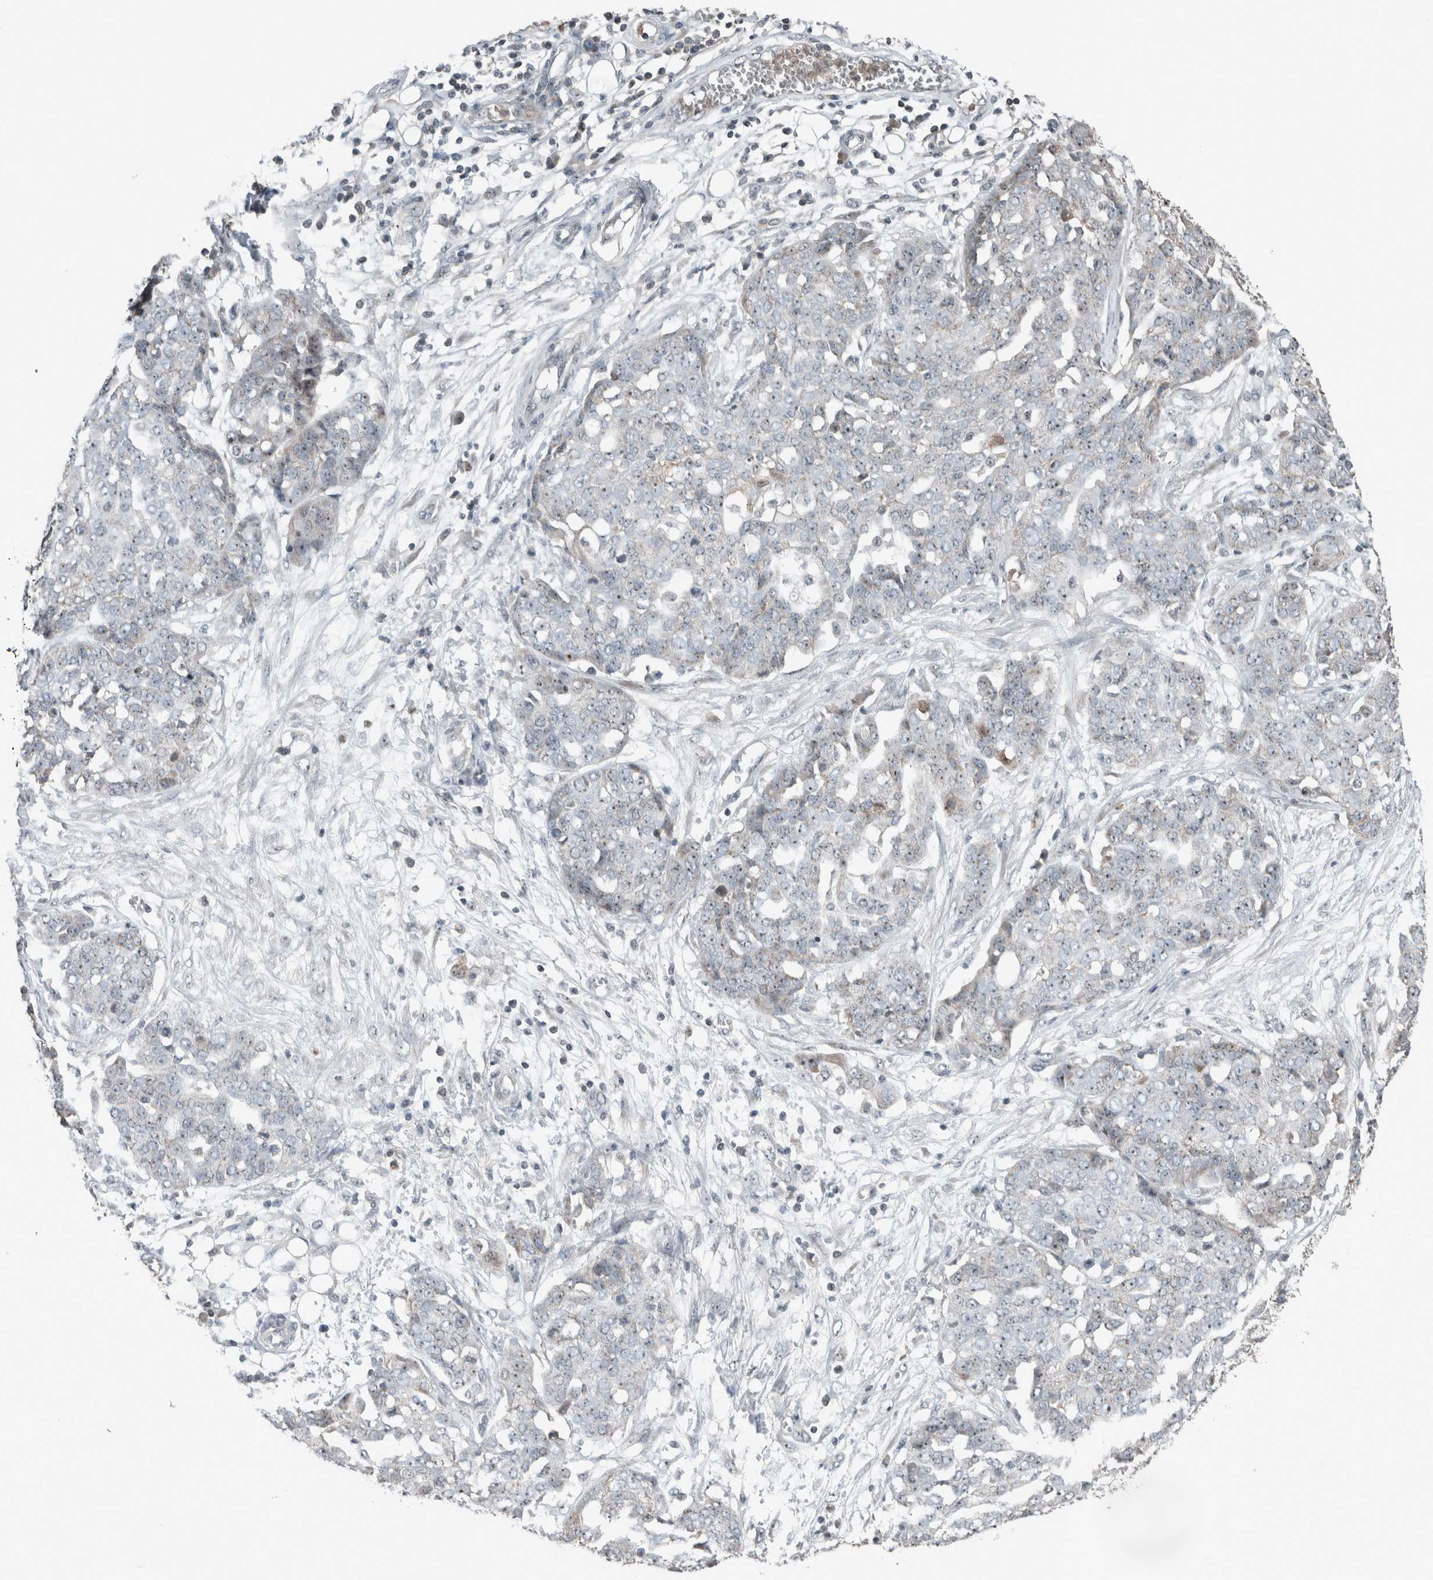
{"staining": {"intensity": "weak", "quantity": ">75%", "location": "nuclear"}, "tissue": "ovarian cancer", "cell_type": "Tumor cells", "image_type": "cancer", "snomed": [{"axis": "morphology", "description": "Cystadenocarcinoma, serous, NOS"}, {"axis": "topography", "description": "Soft tissue"}, {"axis": "topography", "description": "Ovary"}], "caption": "Protein staining demonstrates weak nuclear positivity in approximately >75% of tumor cells in serous cystadenocarcinoma (ovarian).", "gene": "RPF1", "patient": {"sex": "female", "age": 57}}